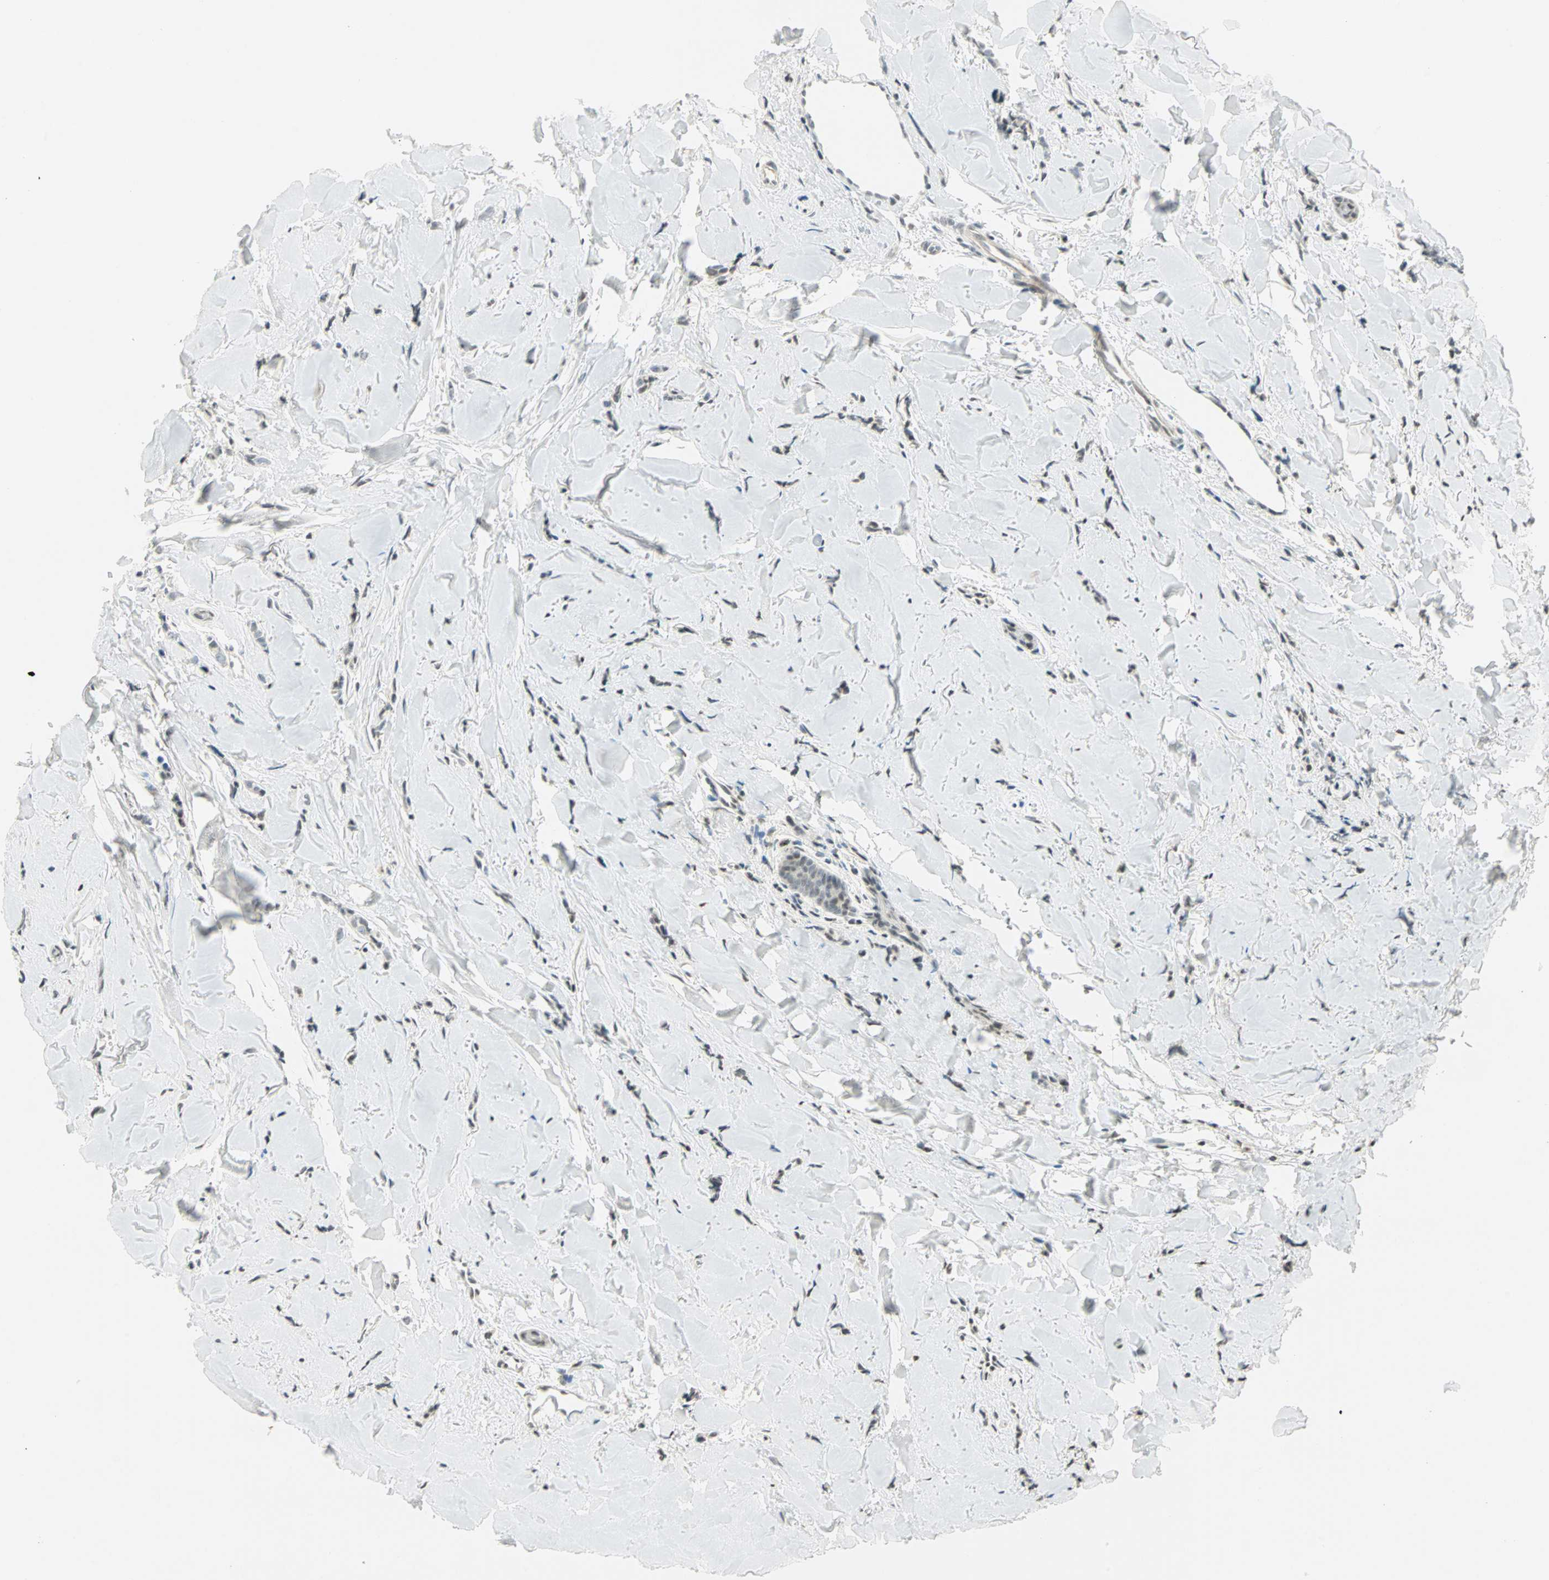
{"staining": {"intensity": "weak", "quantity": "25%-75%", "location": "nuclear"}, "tissue": "breast cancer", "cell_type": "Tumor cells", "image_type": "cancer", "snomed": [{"axis": "morphology", "description": "Lobular carcinoma"}, {"axis": "topography", "description": "Skin"}, {"axis": "topography", "description": "Breast"}], "caption": "Immunohistochemistry (IHC) of human breast lobular carcinoma displays low levels of weak nuclear expression in approximately 25%-75% of tumor cells. The staining was performed using DAB, with brown indicating positive protein expression. Nuclei are stained blue with hematoxylin.", "gene": "SMAD3", "patient": {"sex": "female", "age": 46}}